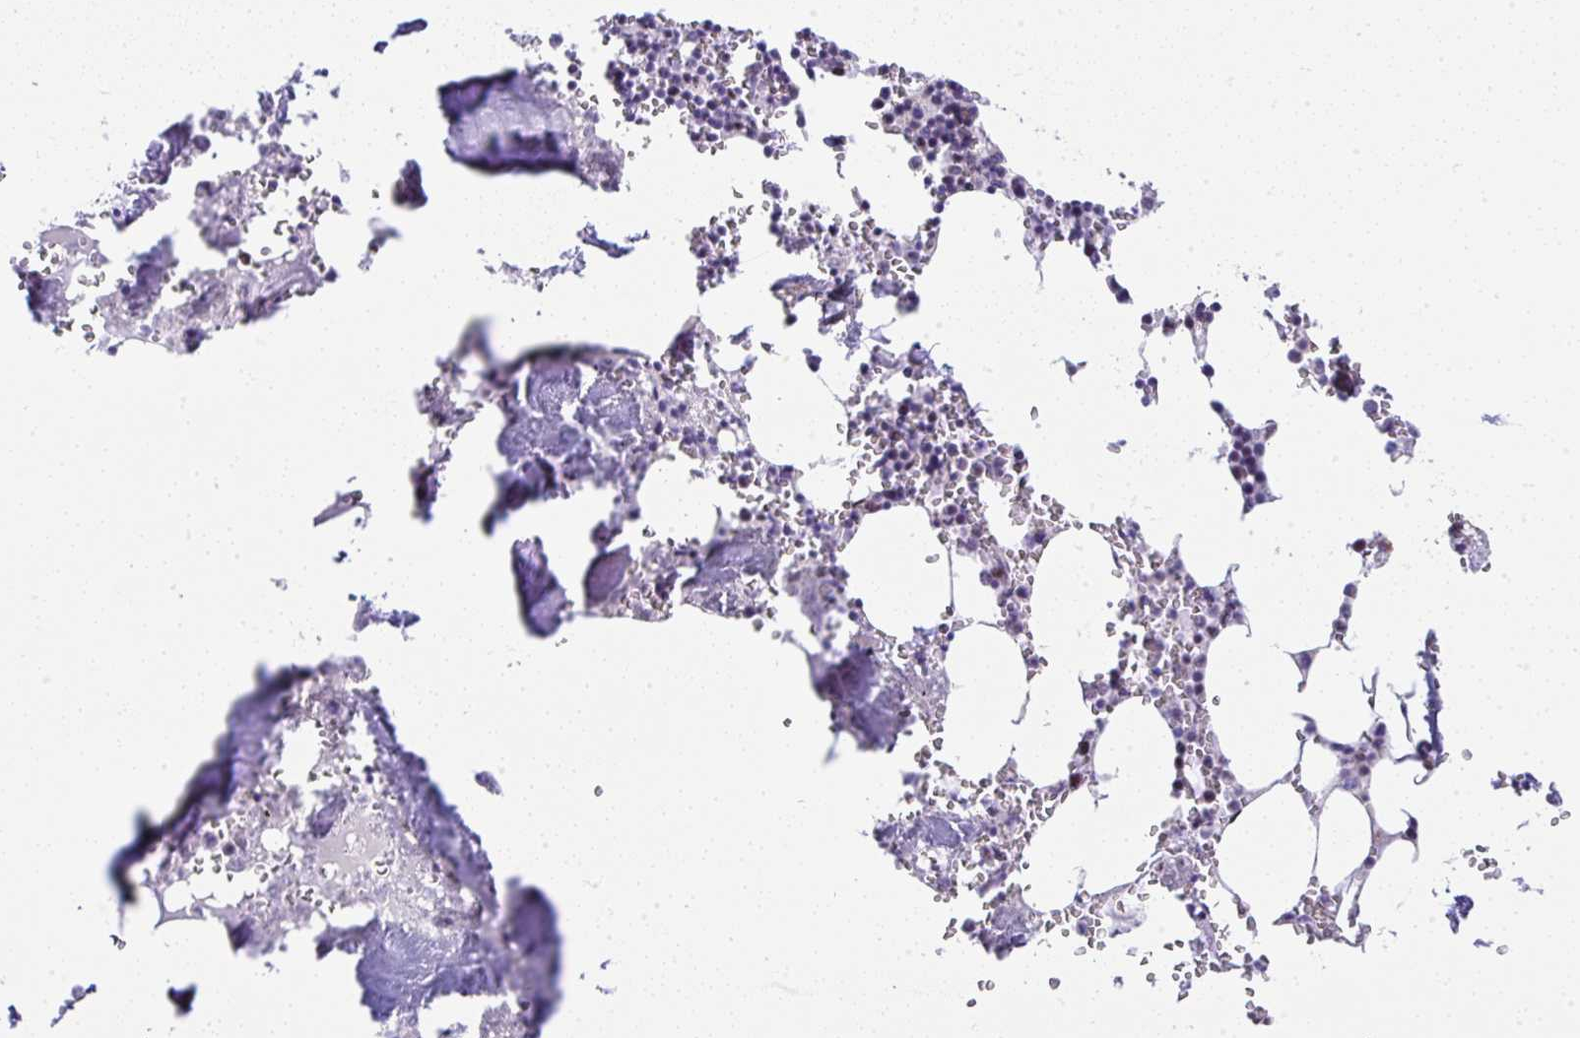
{"staining": {"intensity": "strong", "quantity": "<25%", "location": "cytoplasmic/membranous,nuclear"}, "tissue": "bone marrow", "cell_type": "Hematopoietic cells", "image_type": "normal", "snomed": [{"axis": "morphology", "description": "Normal tissue, NOS"}, {"axis": "topography", "description": "Bone marrow"}], "caption": "Unremarkable bone marrow reveals strong cytoplasmic/membranous,nuclear expression in approximately <25% of hematopoietic cells, visualized by immunohistochemistry.", "gene": "NR1D2", "patient": {"sex": "male", "age": 54}}